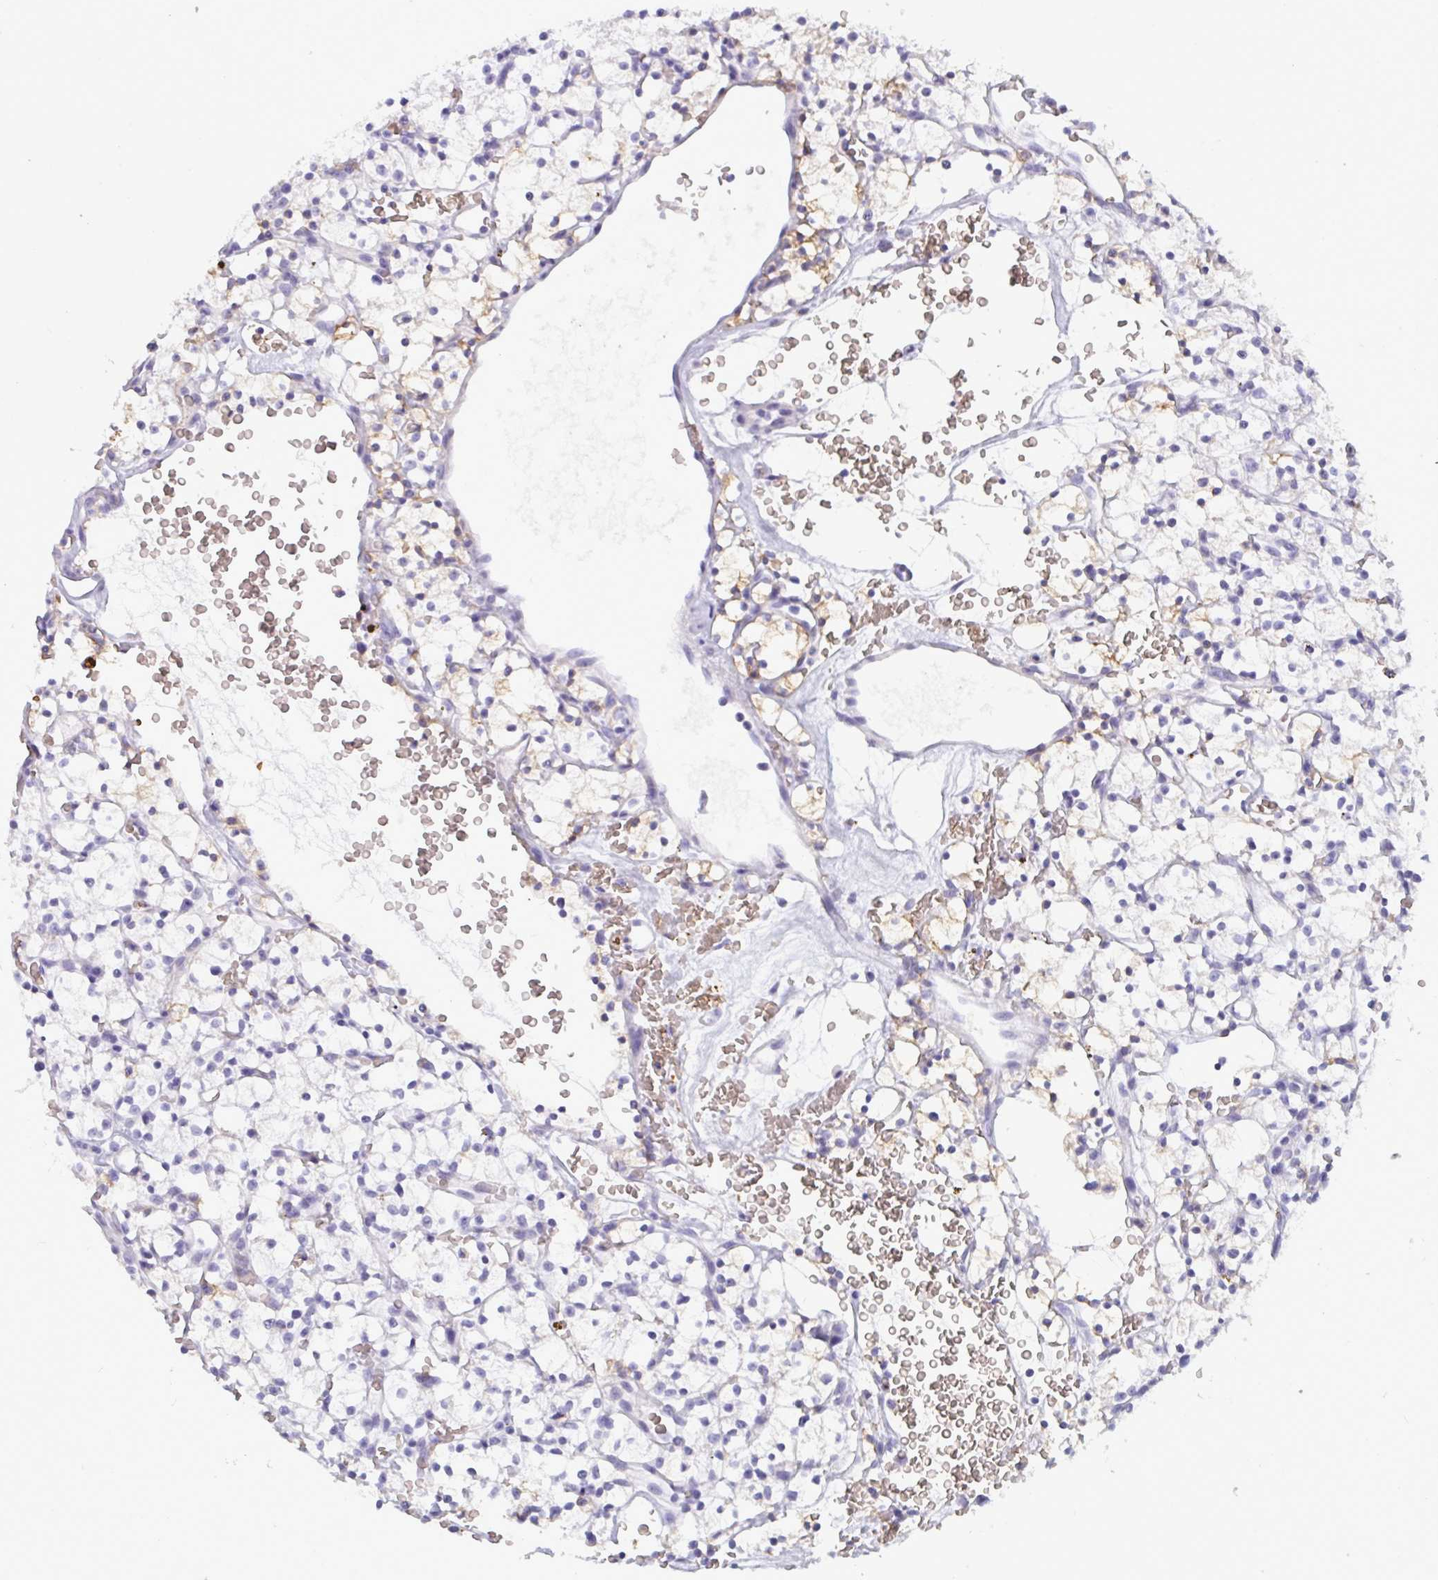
{"staining": {"intensity": "weak", "quantity": "<25%", "location": "cytoplasmic/membranous"}, "tissue": "renal cancer", "cell_type": "Tumor cells", "image_type": "cancer", "snomed": [{"axis": "morphology", "description": "Adenocarcinoma, NOS"}, {"axis": "topography", "description": "Kidney"}], "caption": "Tumor cells are negative for protein expression in human renal cancer.", "gene": "SLC2A1", "patient": {"sex": "female", "age": 64}}